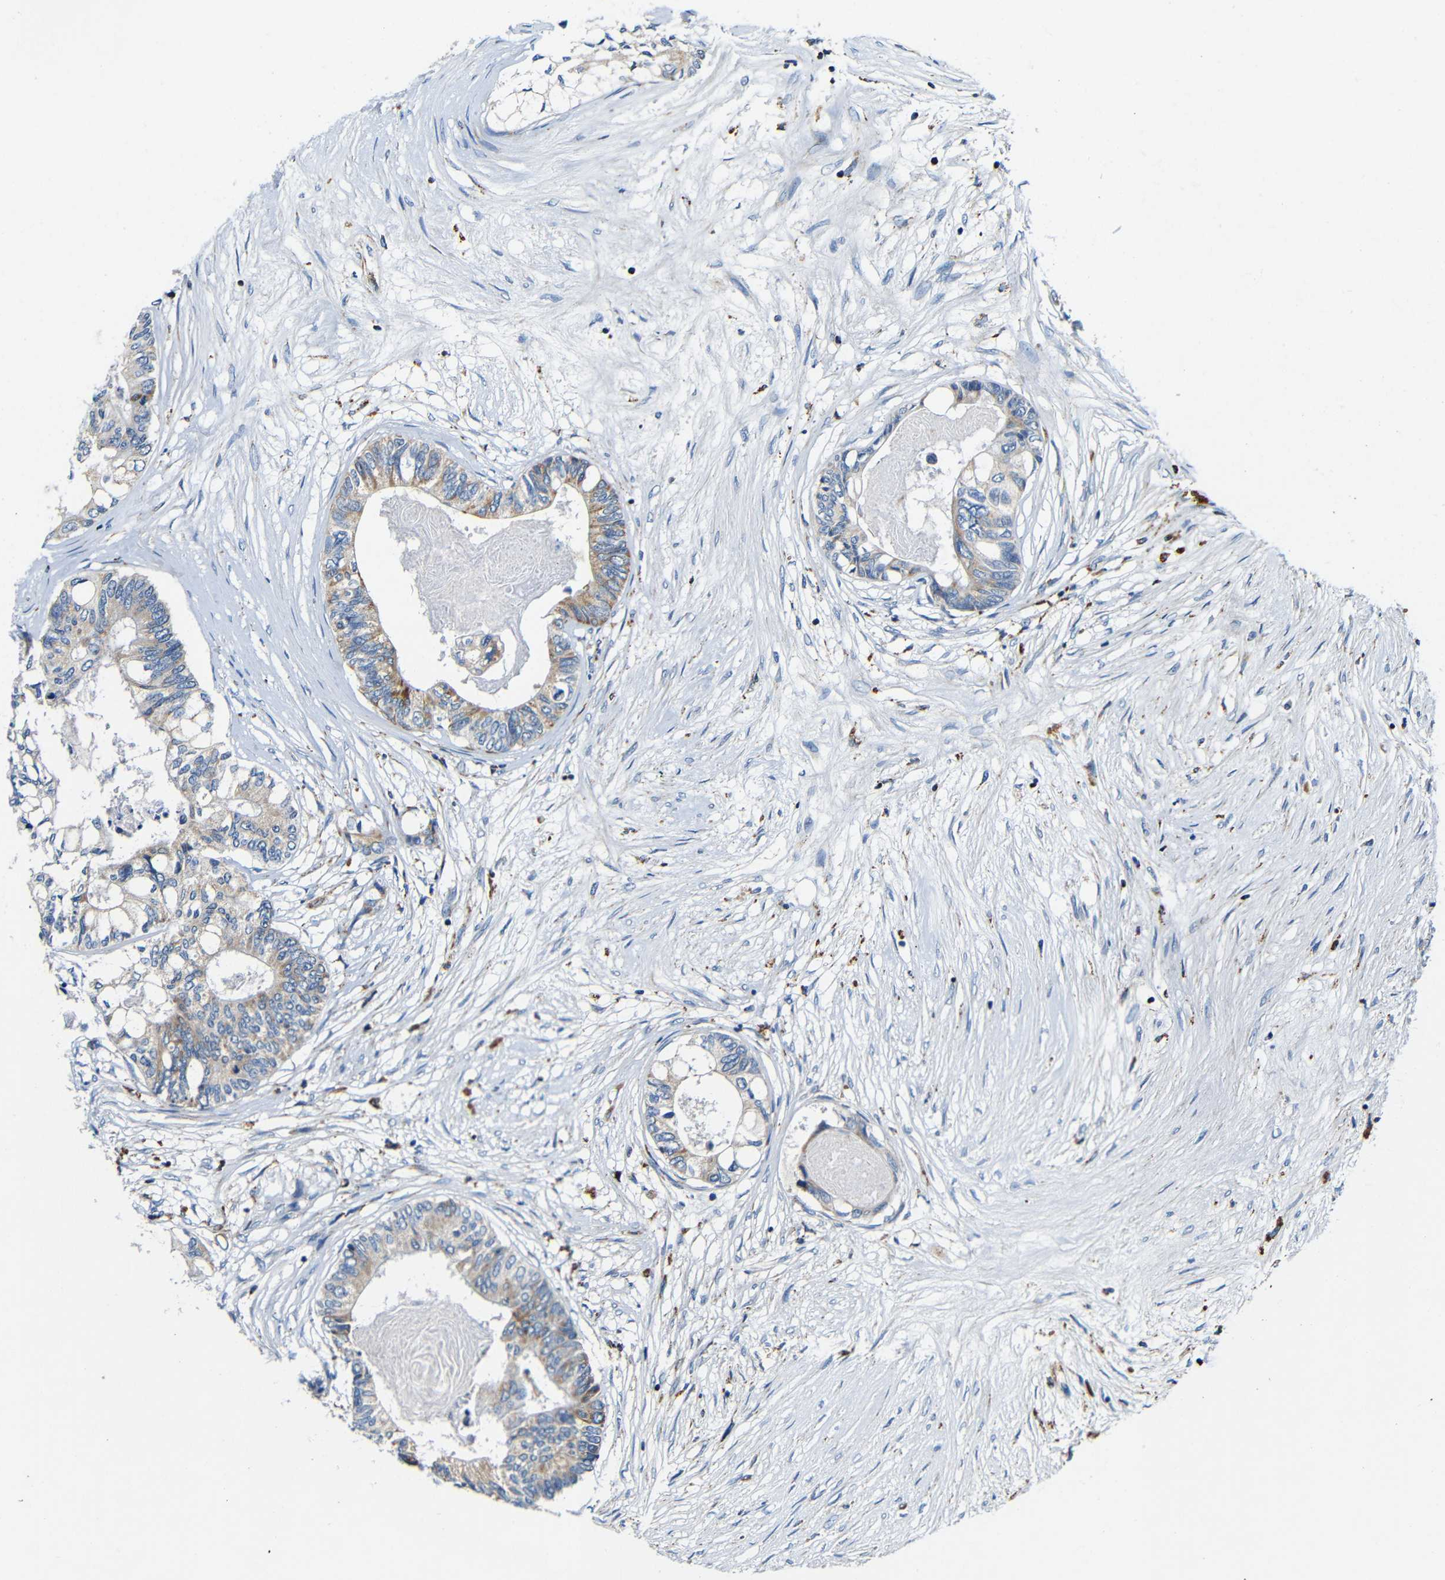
{"staining": {"intensity": "weak", "quantity": "25%-75%", "location": "cytoplasmic/membranous"}, "tissue": "colorectal cancer", "cell_type": "Tumor cells", "image_type": "cancer", "snomed": [{"axis": "morphology", "description": "Adenocarcinoma, NOS"}, {"axis": "topography", "description": "Colon"}], "caption": "Brown immunohistochemical staining in colorectal adenocarcinoma reveals weak cytoplasmic/membranous expression in approximately 25%-75% of tumor cells.", "gene": "GALNT18", "patient": {"sex": "female", "age": 70}}